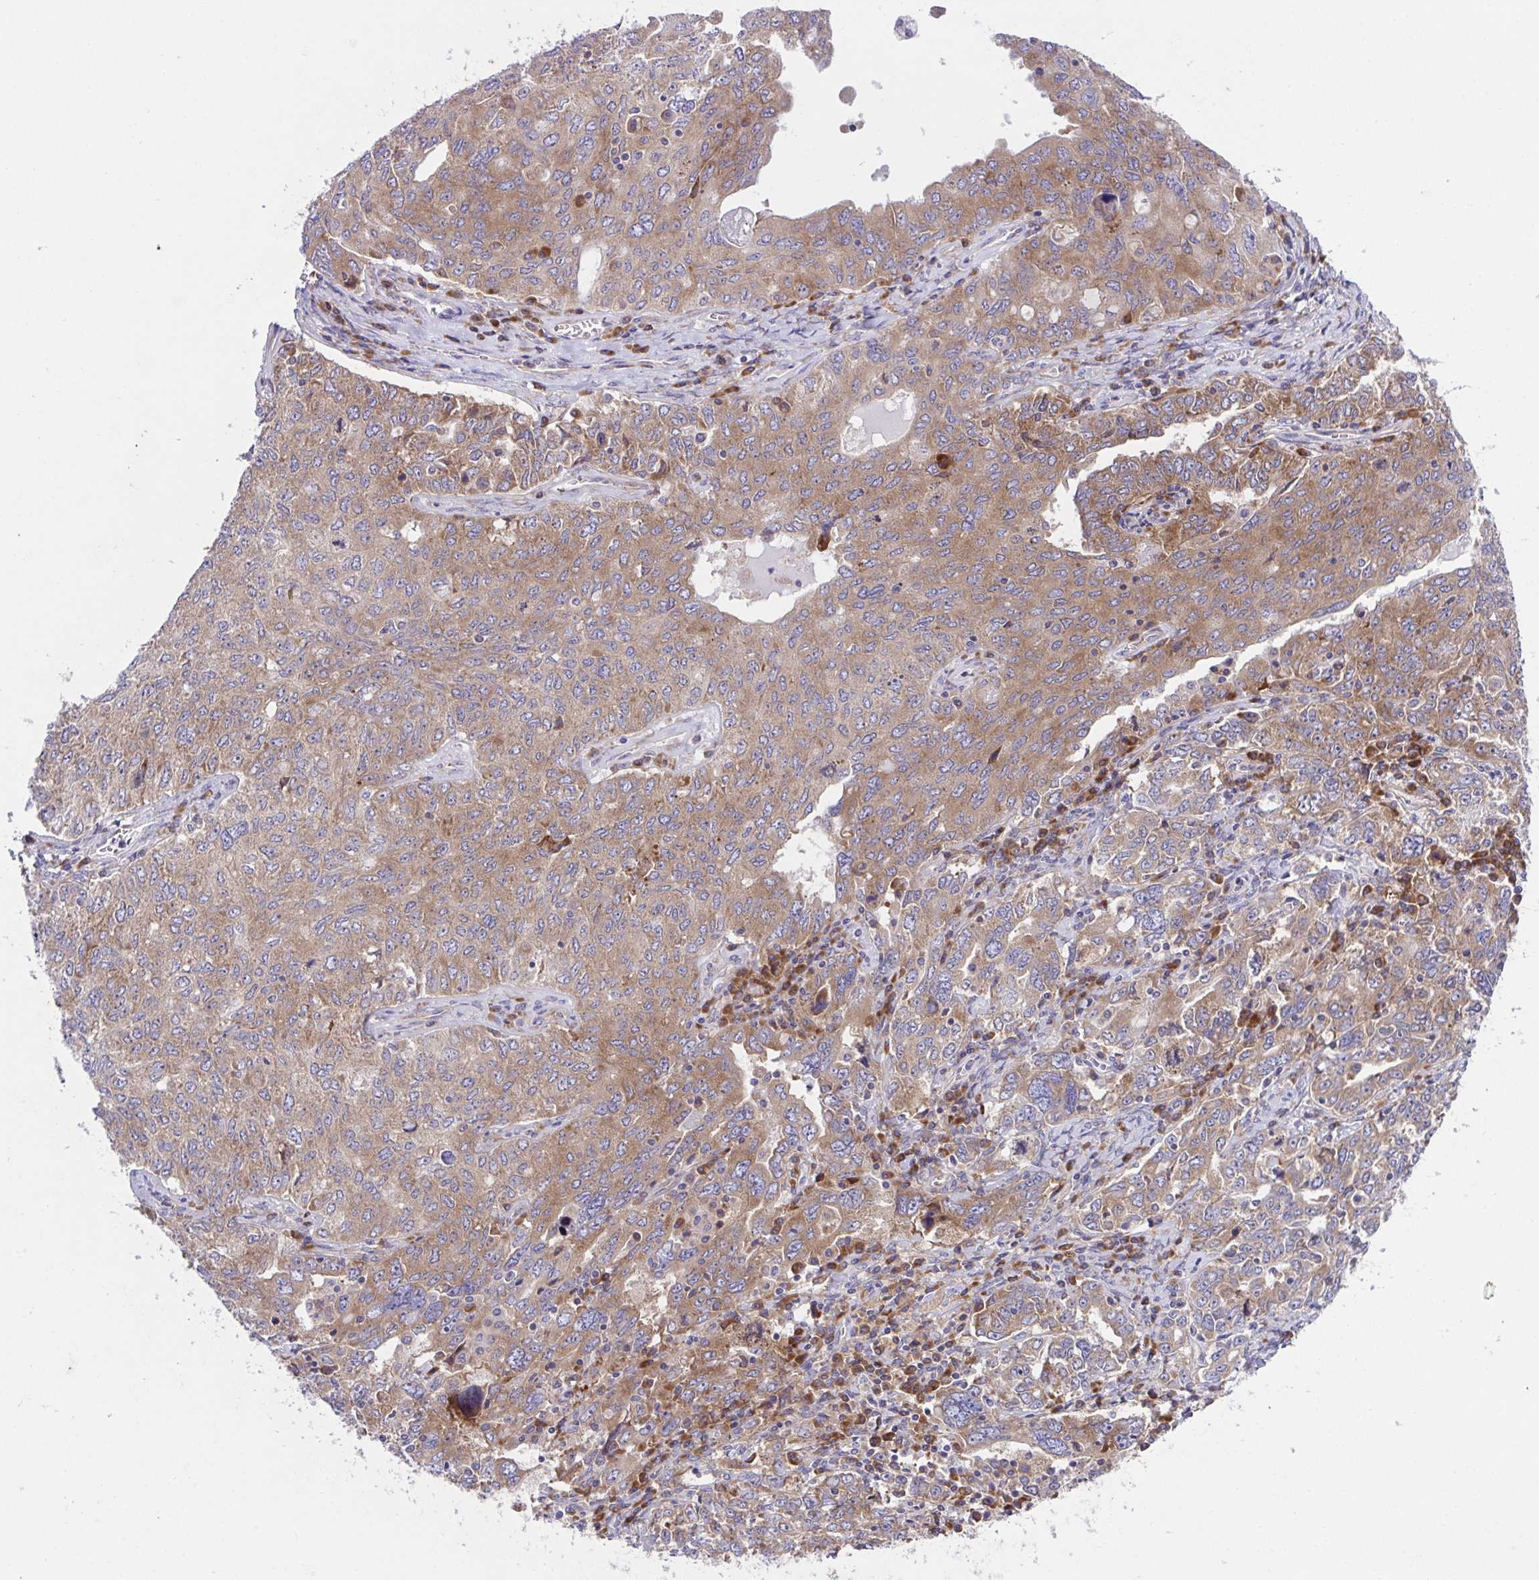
{"staining": {"intensity": "moderate", "quantity": ">75%", "location": "cytoplasmic/membranous"}, "tissue": "ovarian cancer", "cell_type": "Tumor cells", "image_type": "cancer", "snomed": [{"axis": "morphology", "description": "Carcinoma, endometroid"}, {"axis": "topography", "description": "Ovary"}], "caption": "The photomicrograph demonstrates immunohistochemical staining of ovarian endometroid carcinoma. There is moderate cytoplasmic/membranous positivity is present in approximately >75% of tumor cells. (DAB = brown stain, brightfield microscopy at high magnification).", "gene": "FAU", "patient": {"sex": "female", "age": 62}}